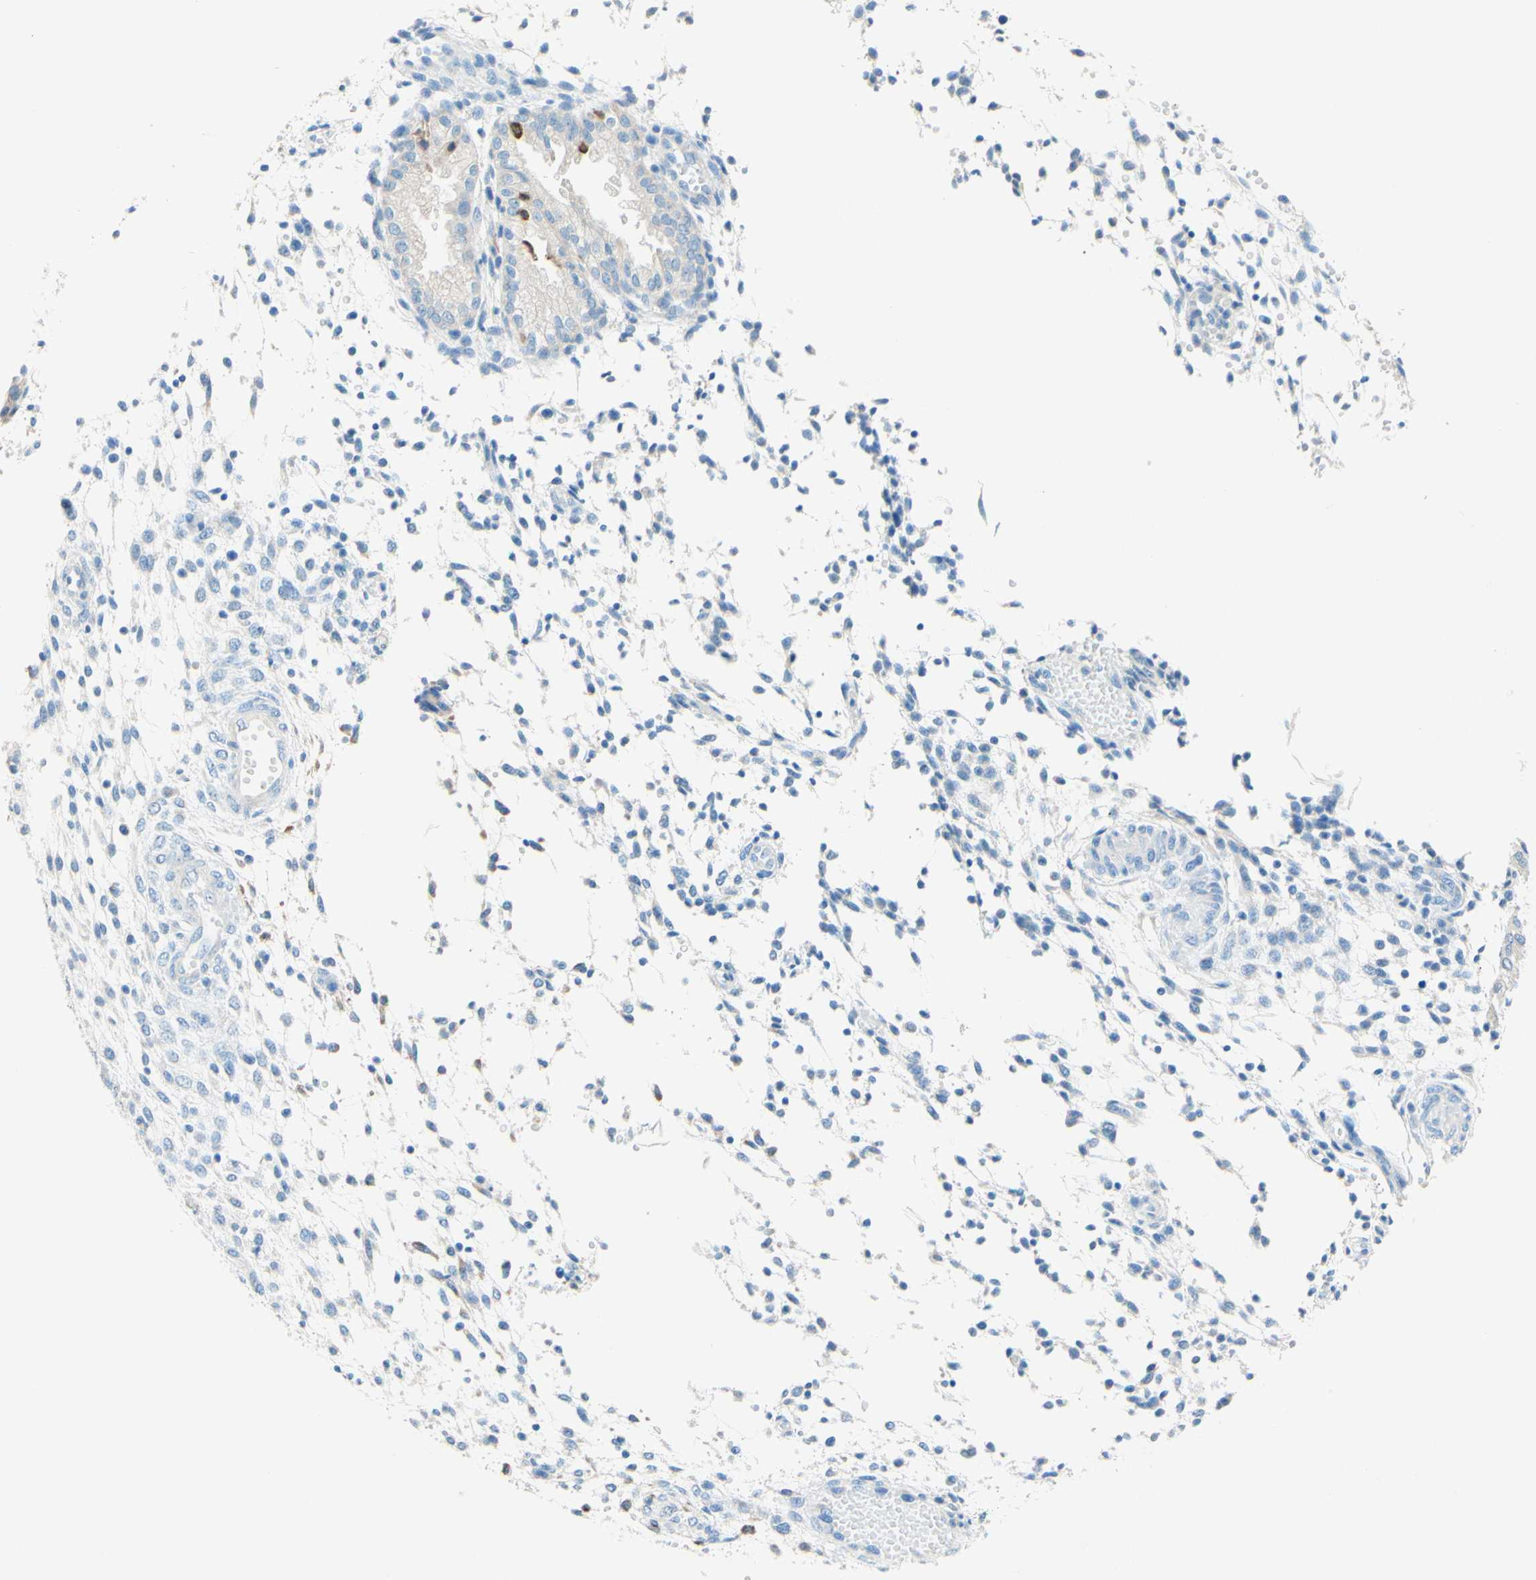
{"staining": {"intensity": "negative", "quantity": "none", "location": "none"}, "tissue": "endometrium", "cell_type": "Cells in endometrial stroma", "image_type": "normal", "snomed": [{"axis": "morphology", "description": "Normal tissue, NOS"}, {"axis": "topography", "description": "Endometrium"}], "caption": "Photomicrograph shows no significant protein staining in cells in endometrial stroma of benign endometrium. The staining was performed using DAB to visualize the protein expression in brown, while the nuclei were stained in blue with hematoxylin (Magnification: 20x).", "gene": "SLC46A1", "patient": {"sex": "female", "age": 33}}